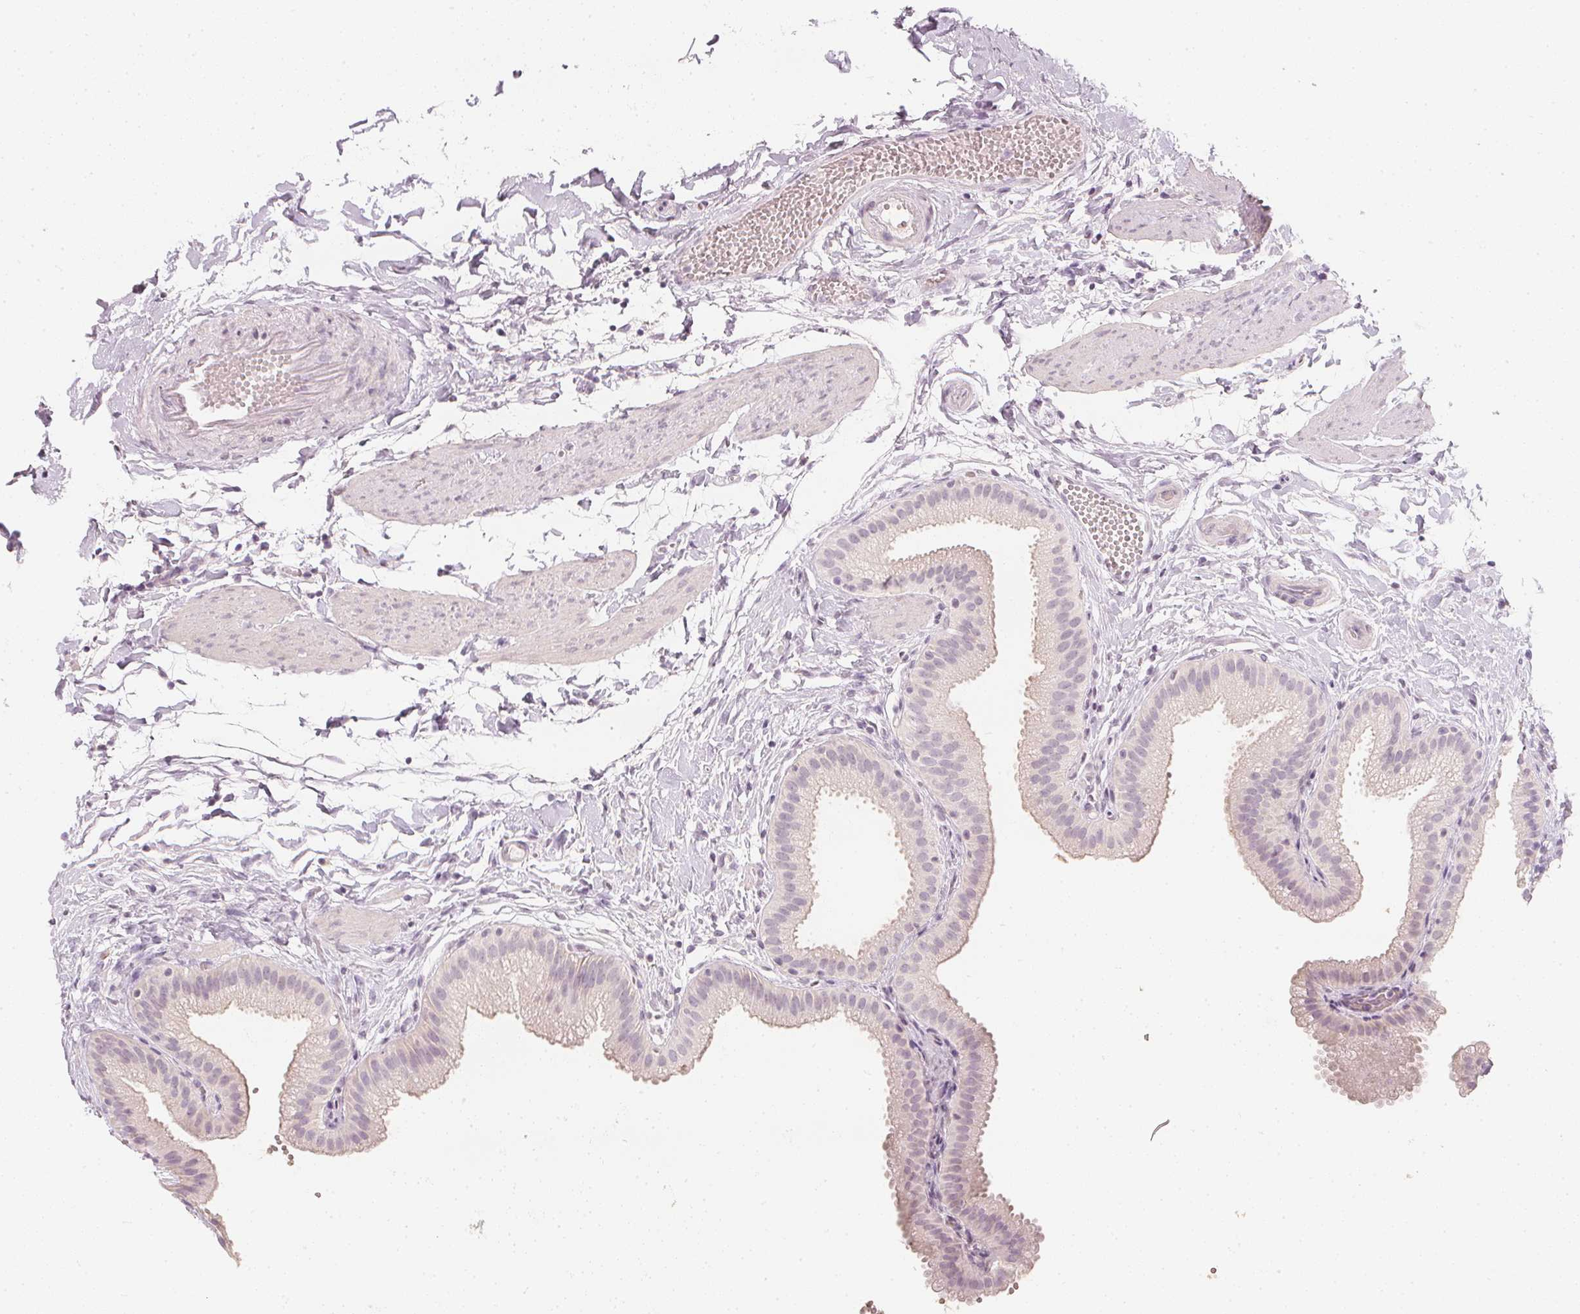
{"staining": {"intensity": "weak", "quantity": "<25%", "location": "cytoplasmic/membranous"}, "tissue": "gallbladder", "cell_type": "Glandular cells", "image_type": "normal", "snomed": [{"axis": "morphology", "description": "Normal tissue, NOS"}, {"axis": "topography", "description": "Gallbladder"}], "caption": "A high-resolution micrograph shows immunohistochemistry staining of unremarkable gallbladder, which demonstrates no significant positivity in glandular cells.", "gene": "CALB1", "patient": {"sex": "female", "age": 63}}